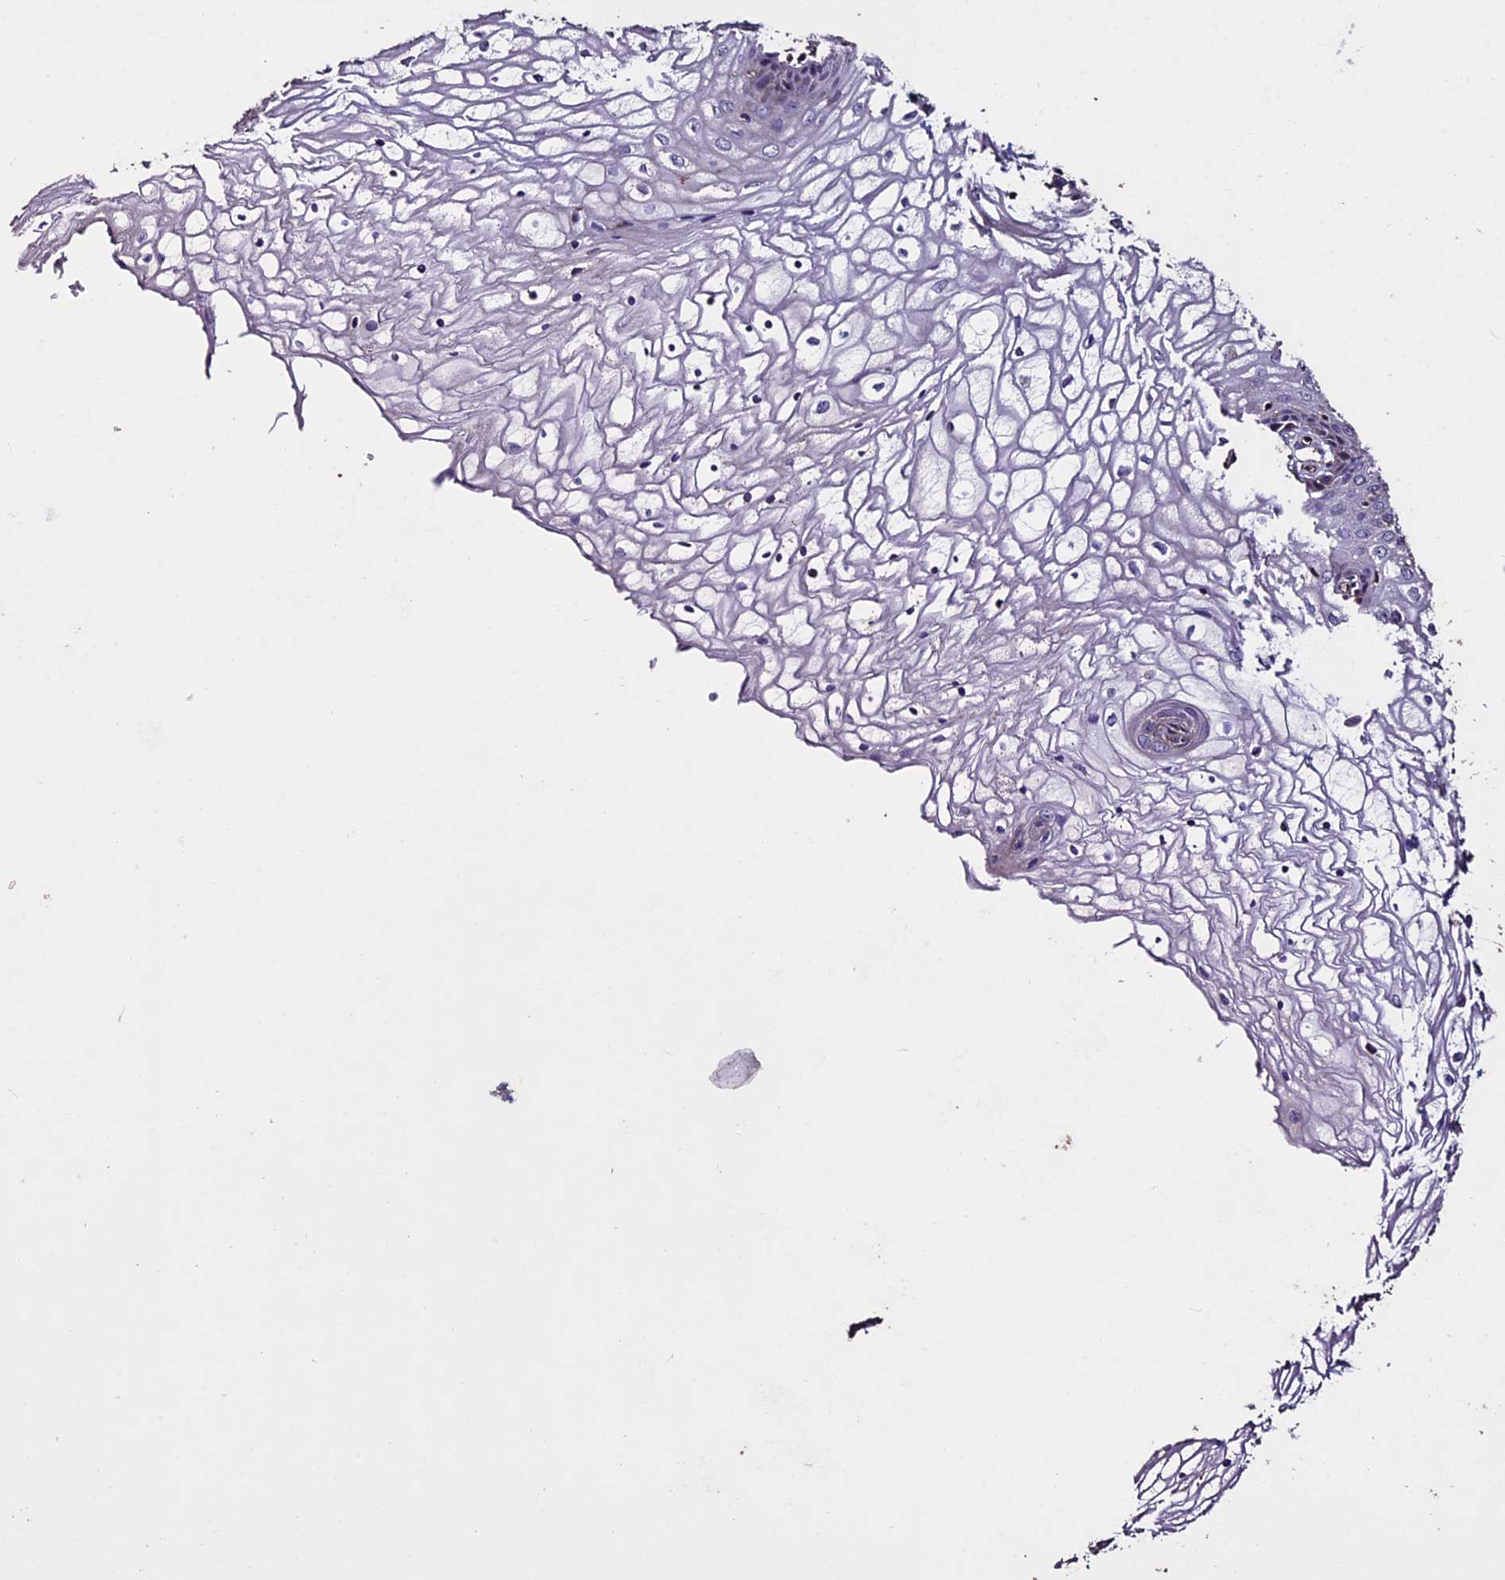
{"staining": {"intensity": "weak", "quantity": "<25%", "location": "cytoplasmic/membranous"}, "tissue": "vagina", "cell_type": "Squamous epithelial cells", "image_type": "normal", "snomed": [{"axis": "morphology", "description": "Normal tissue, NOS"}, {"axis": "topography", "description": "Vagina"}], "caption": "IHC image of benign human vagina stained for a protein (brown), which reveals no staining in squamous epithelial cells.", "gene": "USB1", "patient": {"sex": "female", "age": 34}}